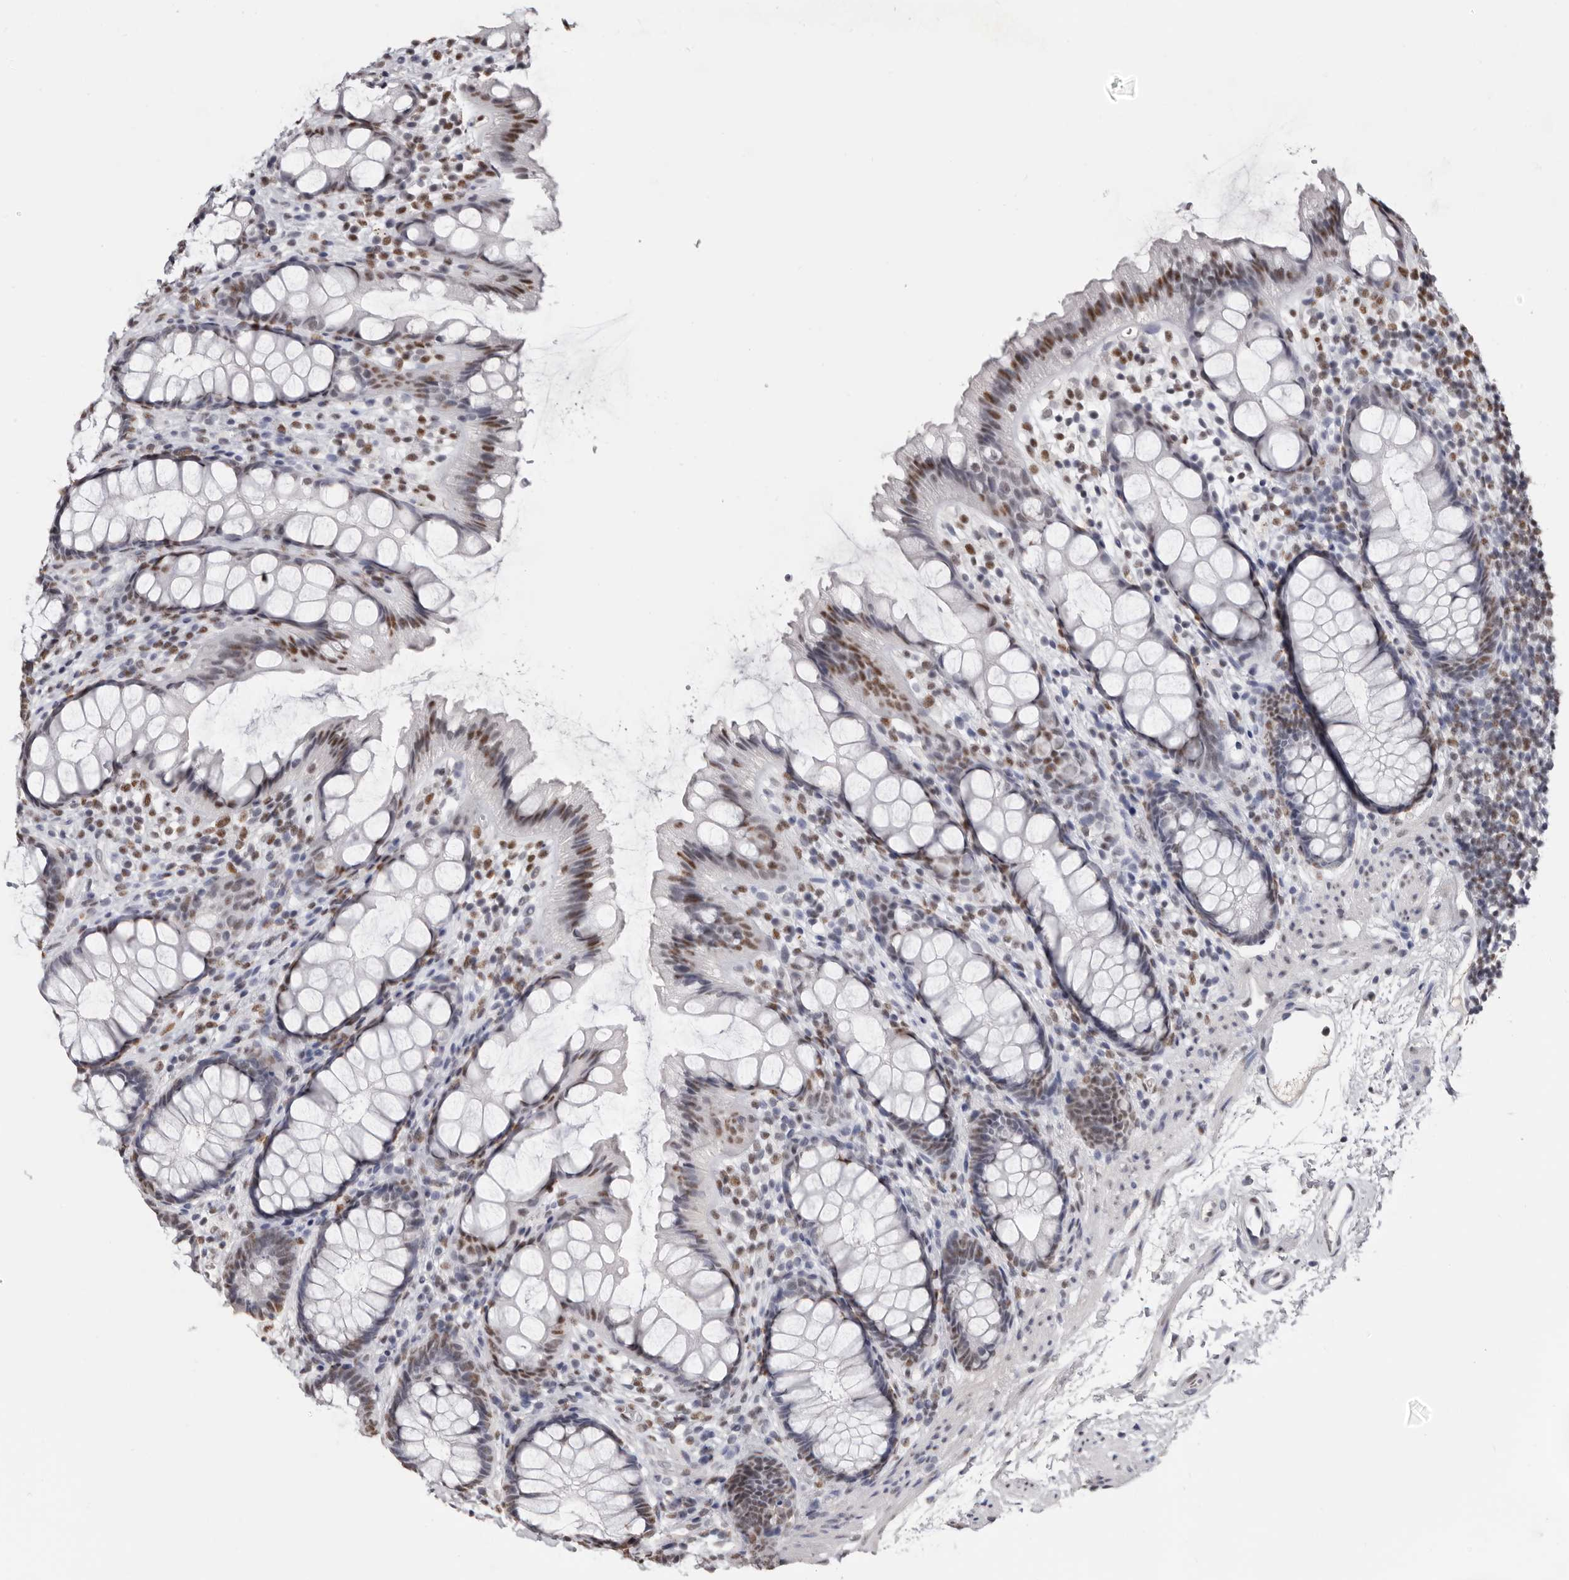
{"staining": {"intensity": "moderate", "quantity": "25%-75%", "location": "nuclear"}, "tissue": "rectum", "cell_type": "Glandular cells", "image_type": "normal", "snomed": [{"axis": "morphology", "description": "Normal tissue, NOS"}, {"axis": "topography", "description": "Rectum"}], "caption": "A brown stain shows moderate nuclear expression of a protein in glandular cells of unremarkable rectum. (DAB (3,3'-diaminobenzidine) IHC, brown staining for protein, blue staining for nuclei).", "gene": "SCAF4", "patient": {"sex": "female", "age": 65}}